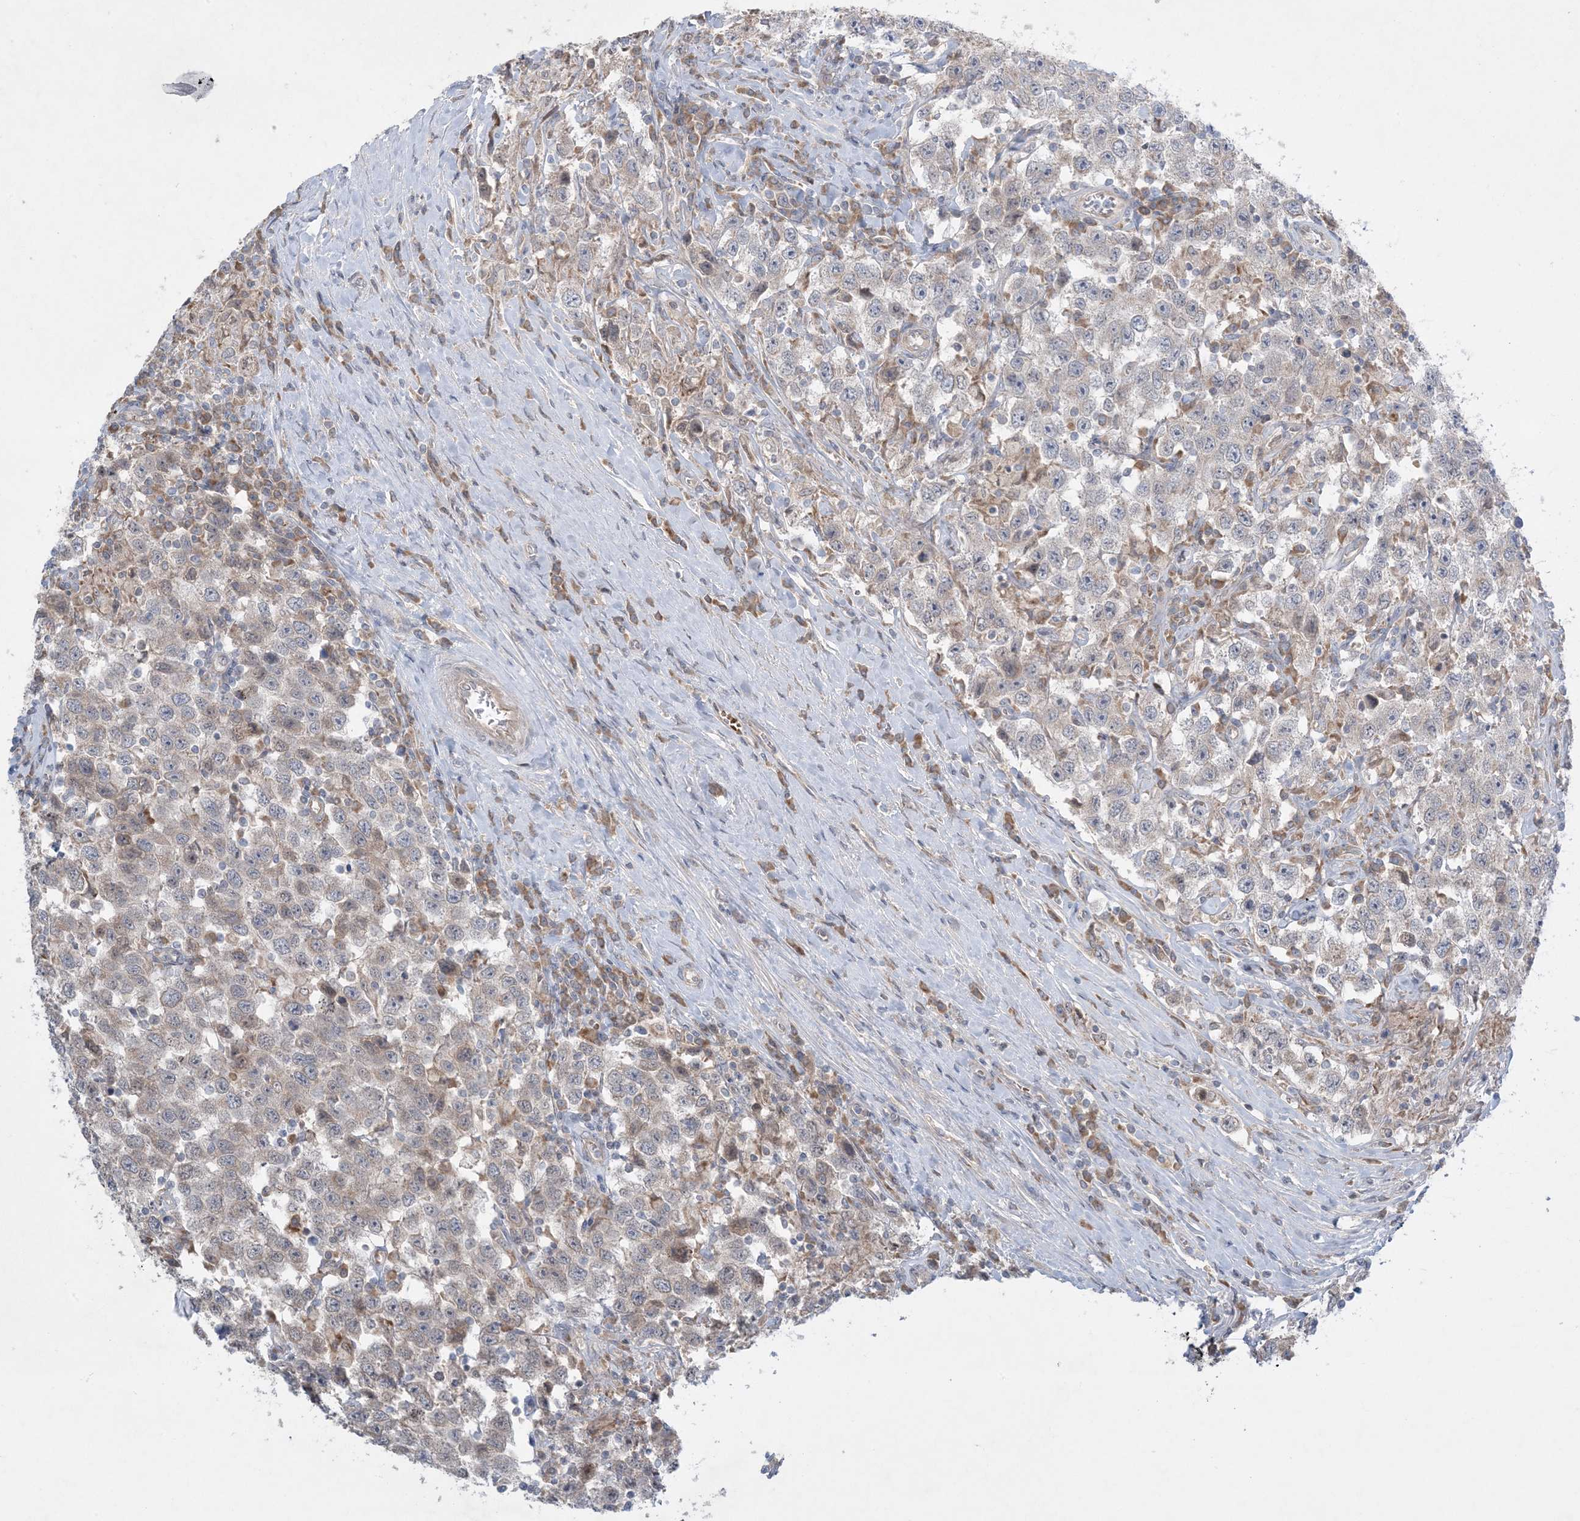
{"staining": {"intensity": "negative", "quantity": "none", "location": "none"}, "tissue": "testis cancer", "cell_type": "Tumor cells", "image_type": "cancer", "snomed": [{"axis": "morphology", "description": "Seminoma, NOS"}, {"axis": "topography", "description": "Testis"}], "caption": "Seminoma (testis) was stained to show a protein in brown. There is no significant positivity in tumor cells. (DAB (3,3'-diaminobenzidine) immunohistochemistry (IHC) with hematoxylin counter stain).", "gene": "MMGT1", "patient": {"sex": "male", "age": 41}}